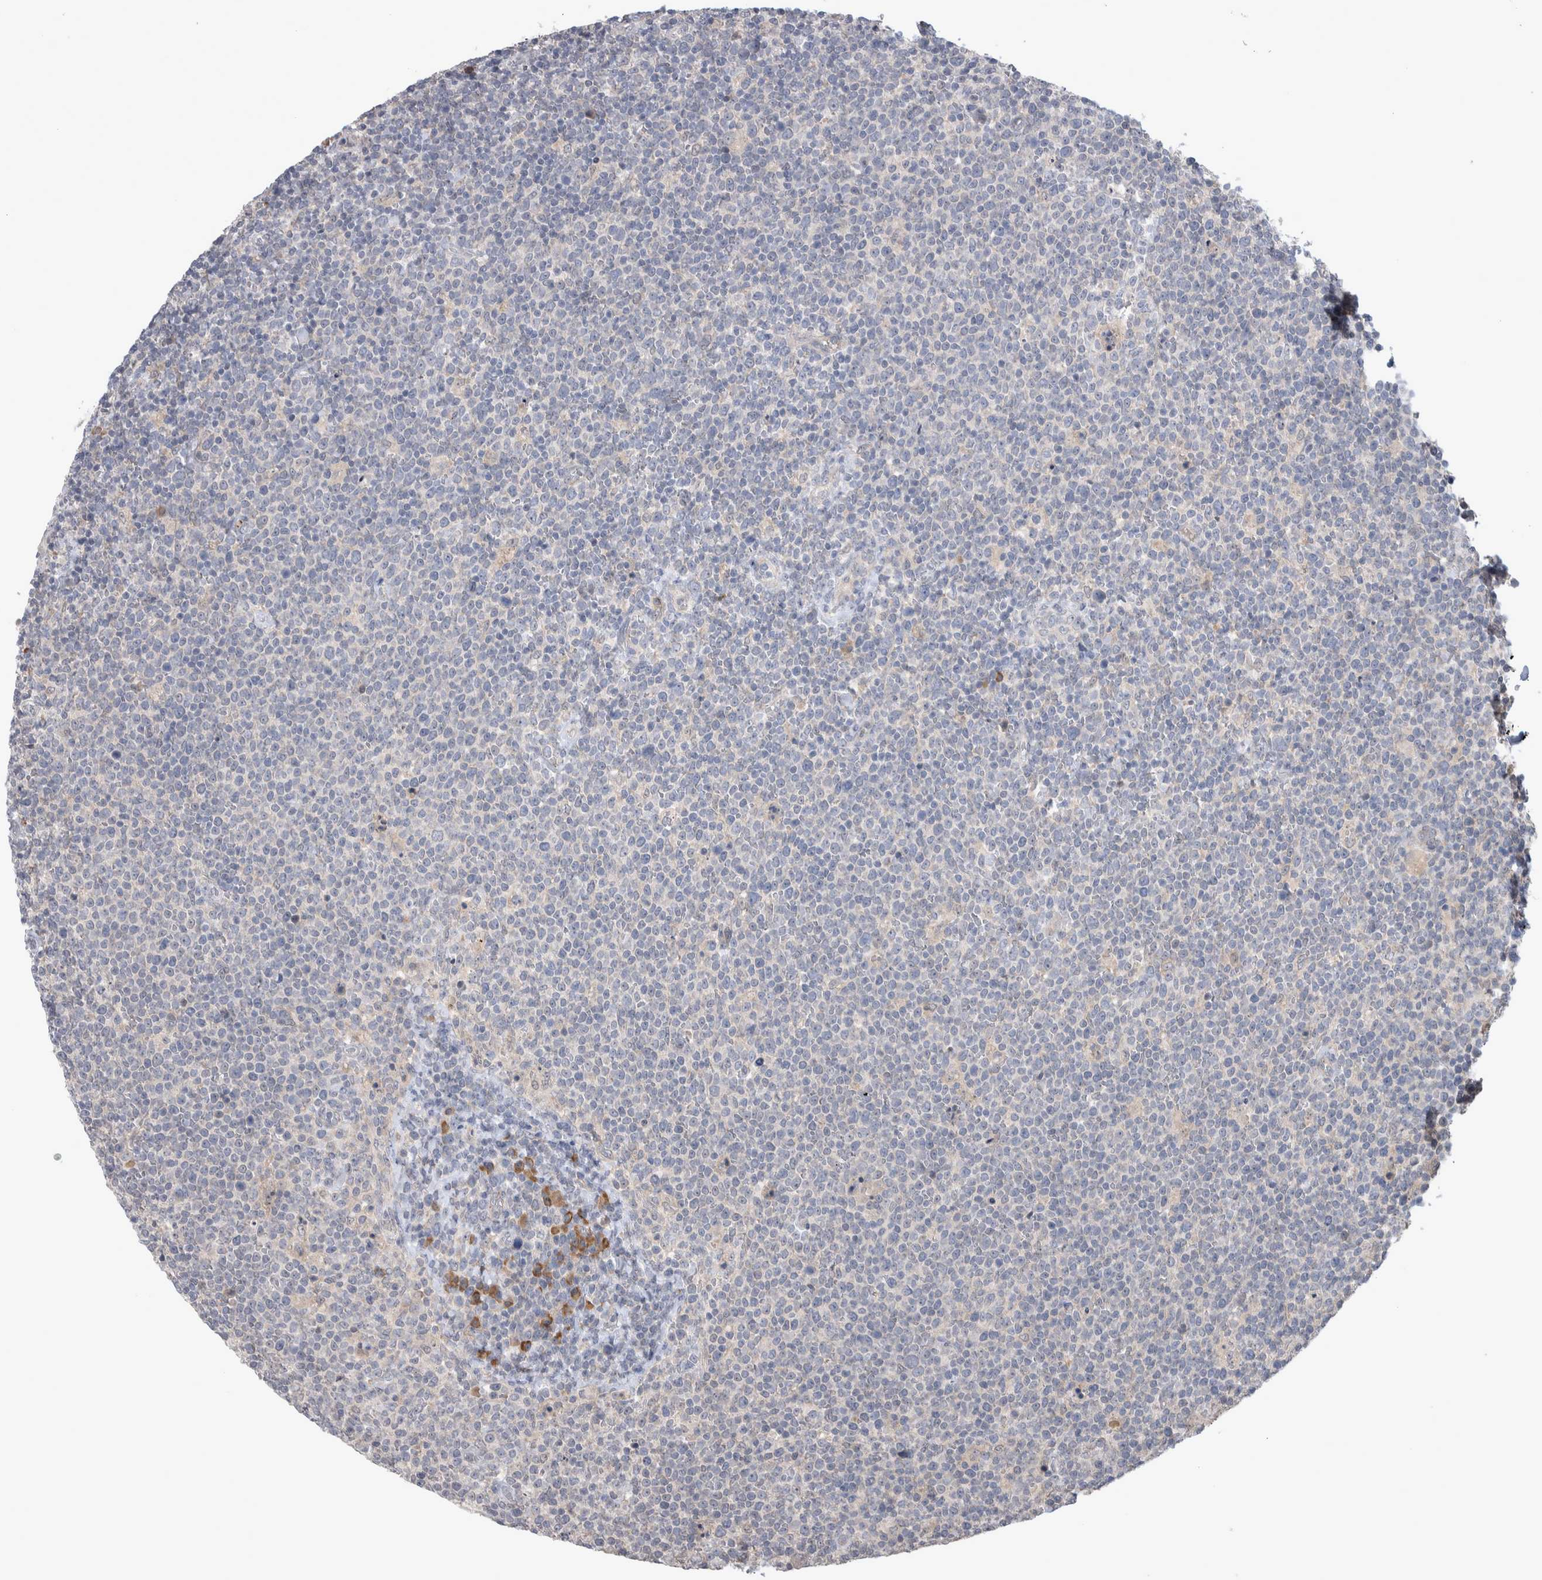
{"staining": {"intensity": "negative", "quantity": "none", "location": "none"}, "tissue": "lymphoma", "cell_type": "Tumor cells", "image_type": "cancer", "snomed": [{"axis": "morphology", "description": "Malignant lymphoma, non-Hodgkin's type, High grade"}, {"axis": "topography", "description": "Lymph node"}], "caption": "Immunohistochemical staining of human lymphoma exhibits no significant expression in tumor cells.", "gene": "CUL2", "patient": {"sex": "male", "age": 61}}